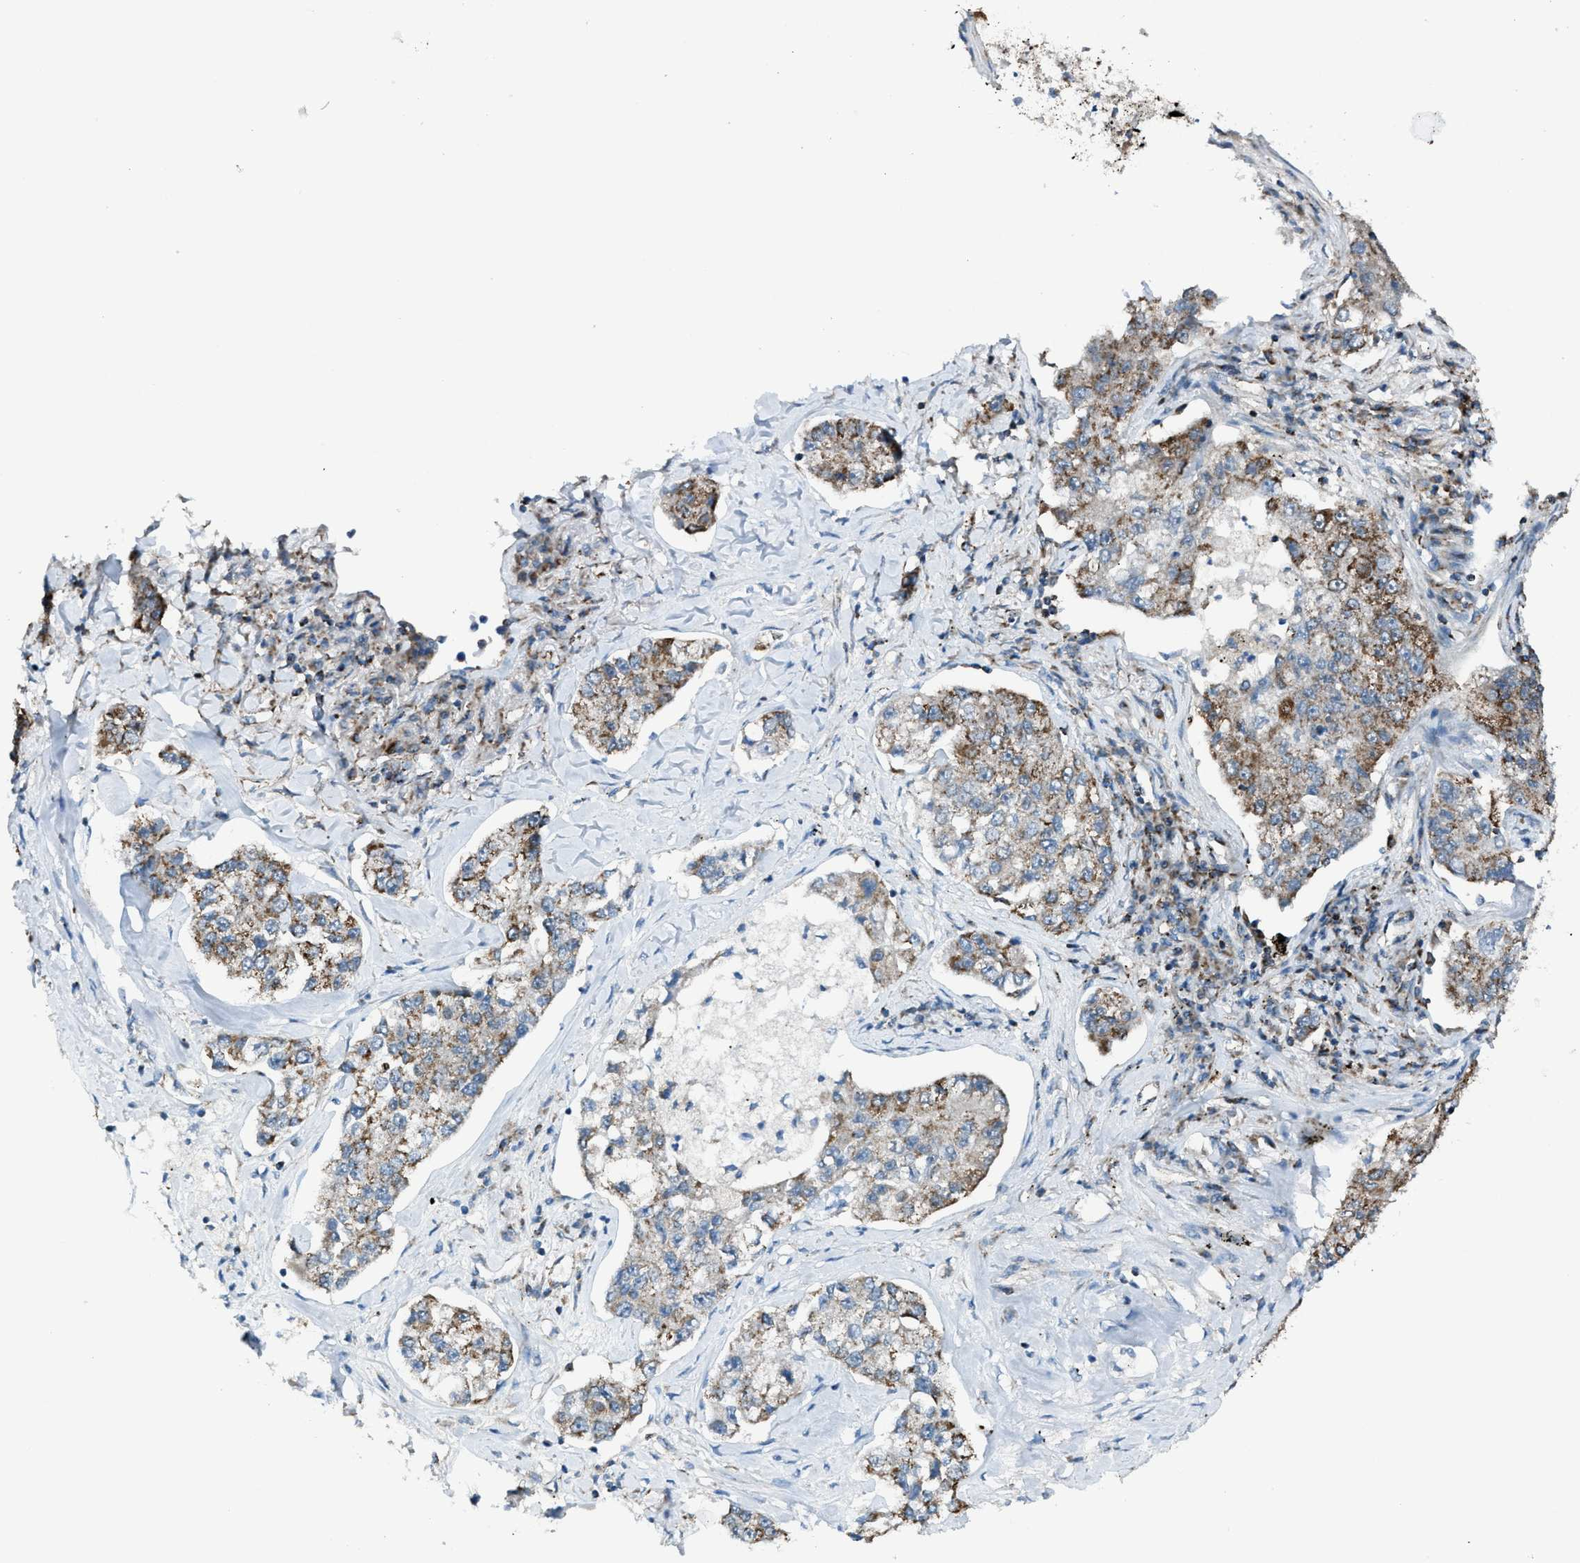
{"staining": {"intensity": "moderate", "quantity": ">75%", "location": "cytoplasmic/membranous"}, "tissue": "lung cancer", "cell_type": "Tumor cells", "image_type": "cancer", "snomed": [{"axis": "morphology", "description": "Adenocarcinoma, NOS"}, {"axis": "topography", "description": "Lung"}], "caption": "Brown immunohistochemical staining in lung cancer reveals moderate cytoplasmic/membranous expression in approximately >75% of tumor cells.", "gene": "SRM", "patient": {"sex": "male", "age": 49}}